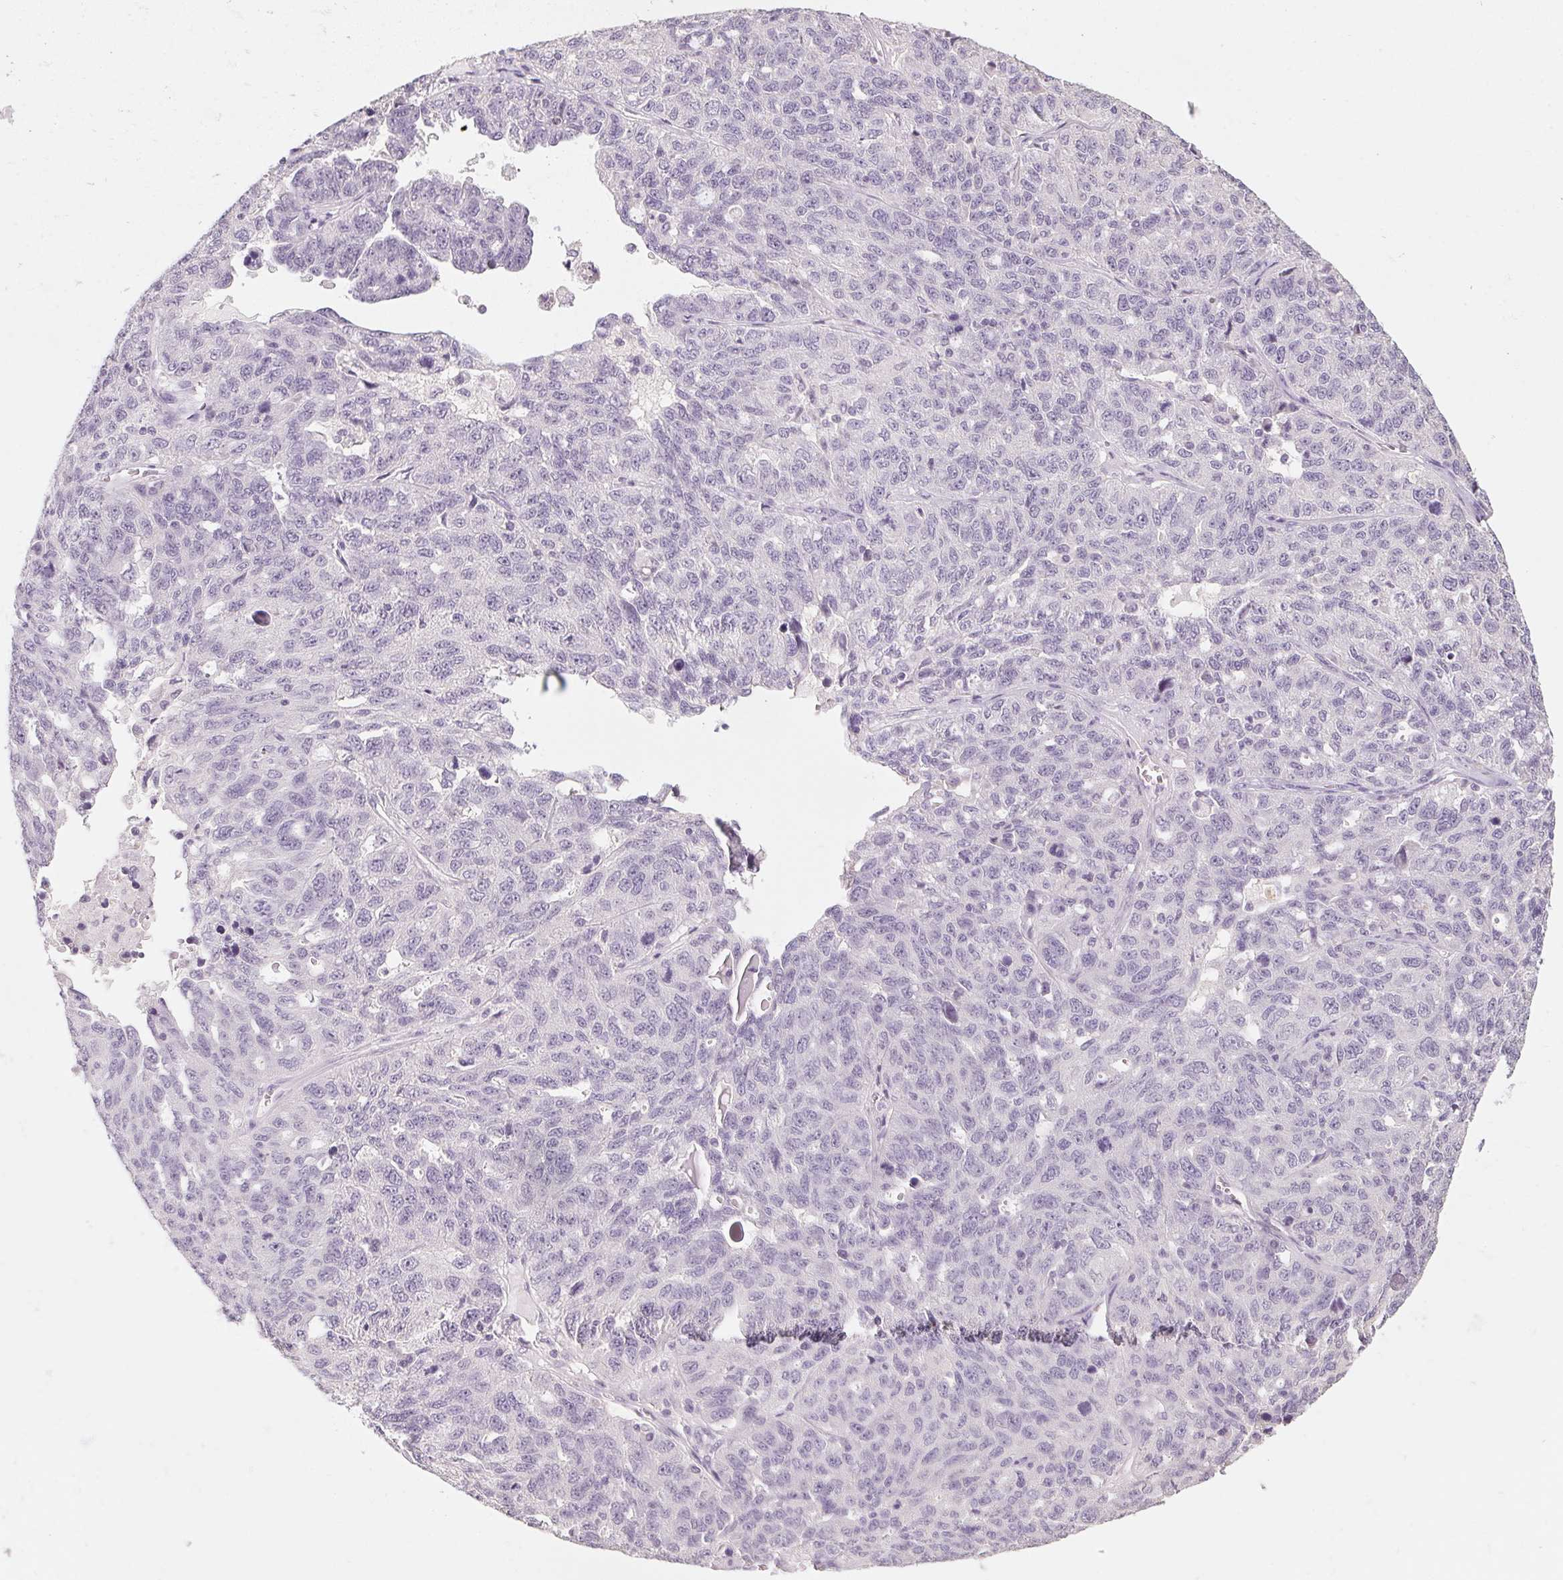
{"staining": {"intensity": "negative", "quantity": "none", "location": "none"}, "tissue": "ovarian cancer", "cell_type": "Tumor cells", "image_type": "cancer", "snomed": [{"axis": "morphology", "description": "Cystadenocarcinoma, serous, NOS"}, {"axis": "topography", "description": "Ovary"}], "caption": "Ovarian cancer stained for a protein using immunohistochemistry reveals no staining tumor cells.", "gene": "CAPZA3", "patient": {"sex": "female", "age": 71}}